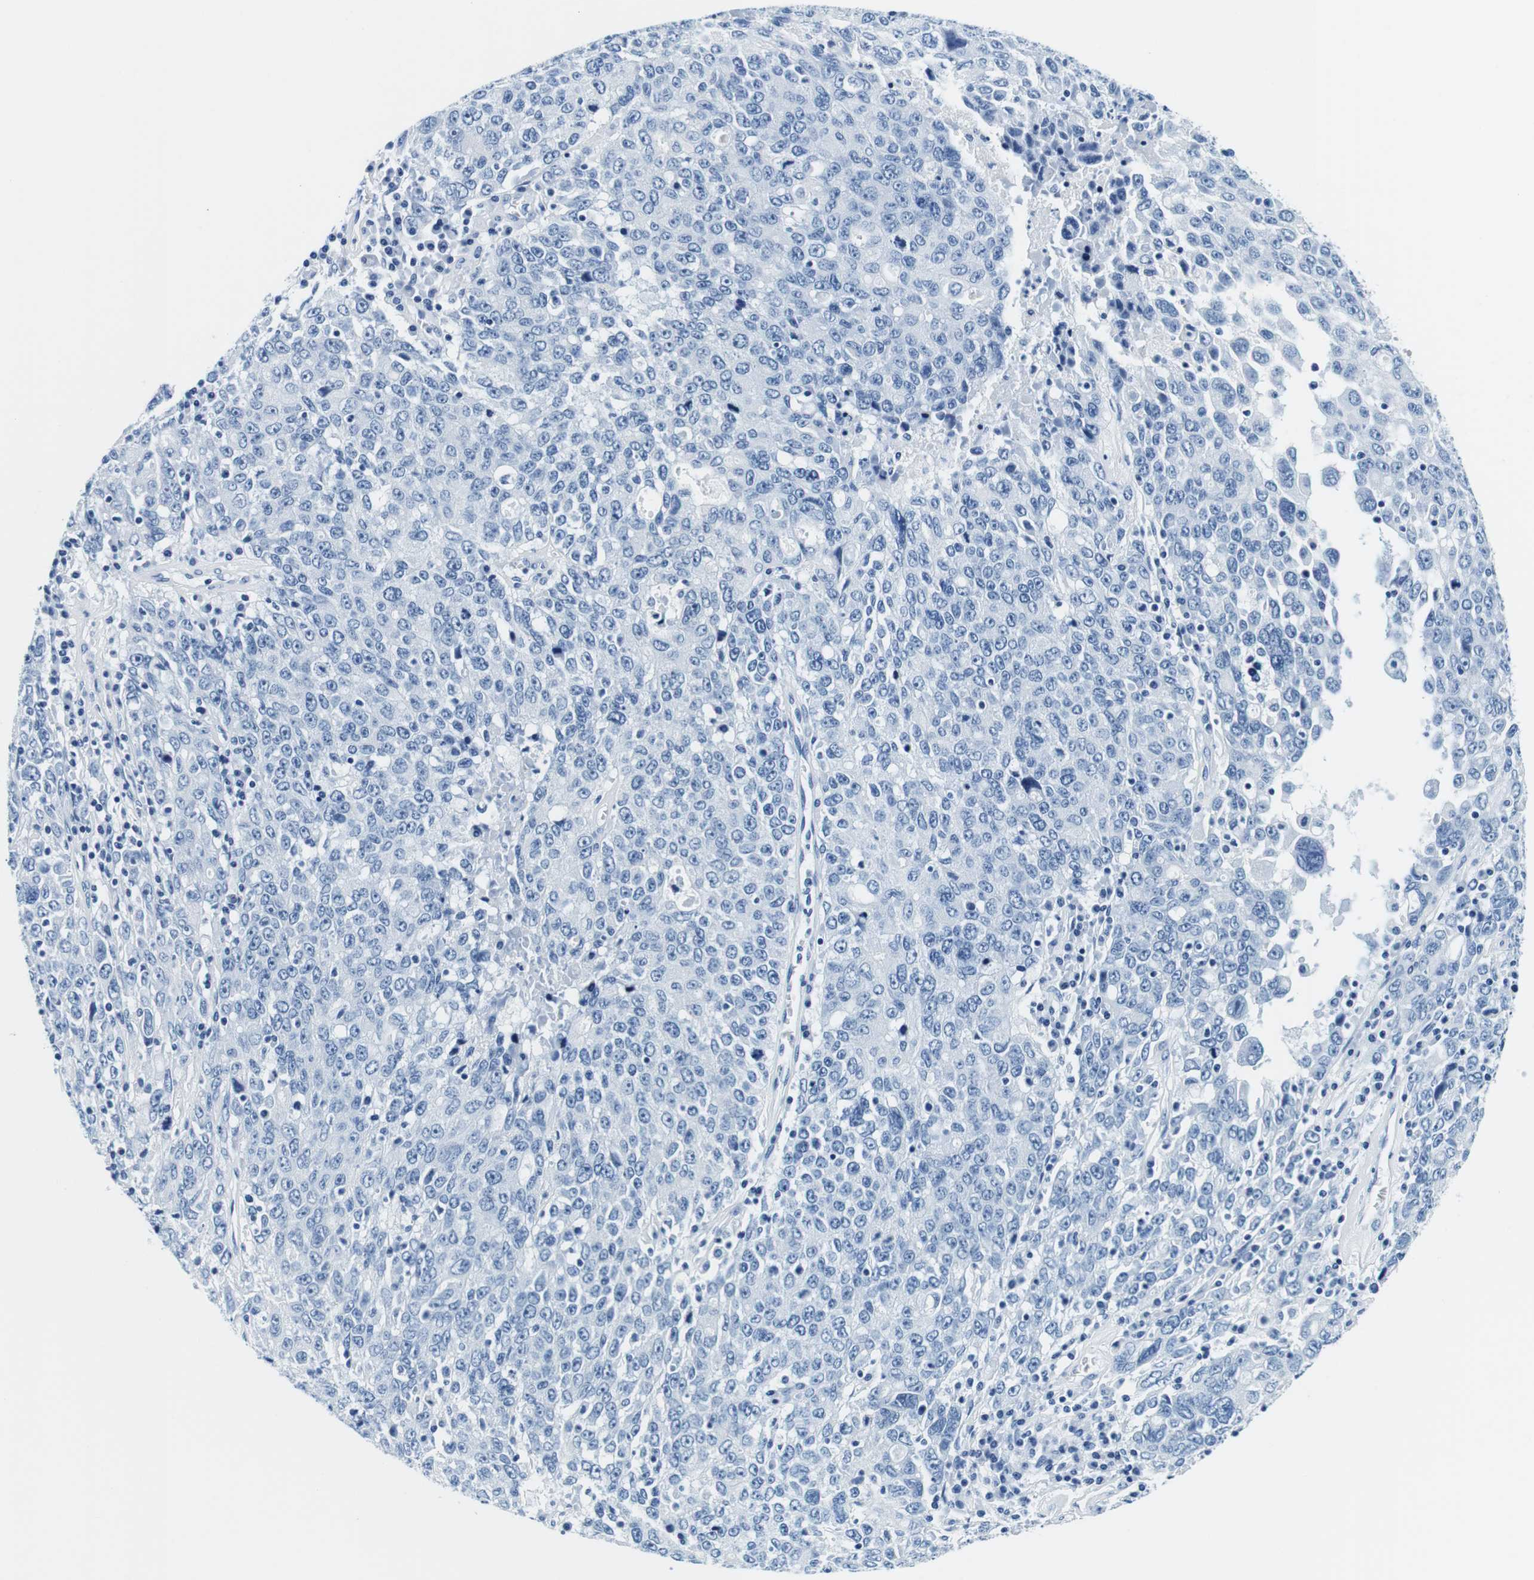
{"staining": {"intensity": "negative", "quantity": "none", "location": "none"}, "tissue": "ovarian cancer", "cell_type": "Tumor cells", "image_type": "cancer", "snomed": [{"axis": "morphology", "description": "Carcinoma, endometroid"}, {"axis": "topography", "description": "Ovary"}], "caption": "Tumor cells are negative for brown protein staining in endometroid carcinoma (ovarian).", "gene": "ELANE", "patient": {"sex": "female", "age": 62}}